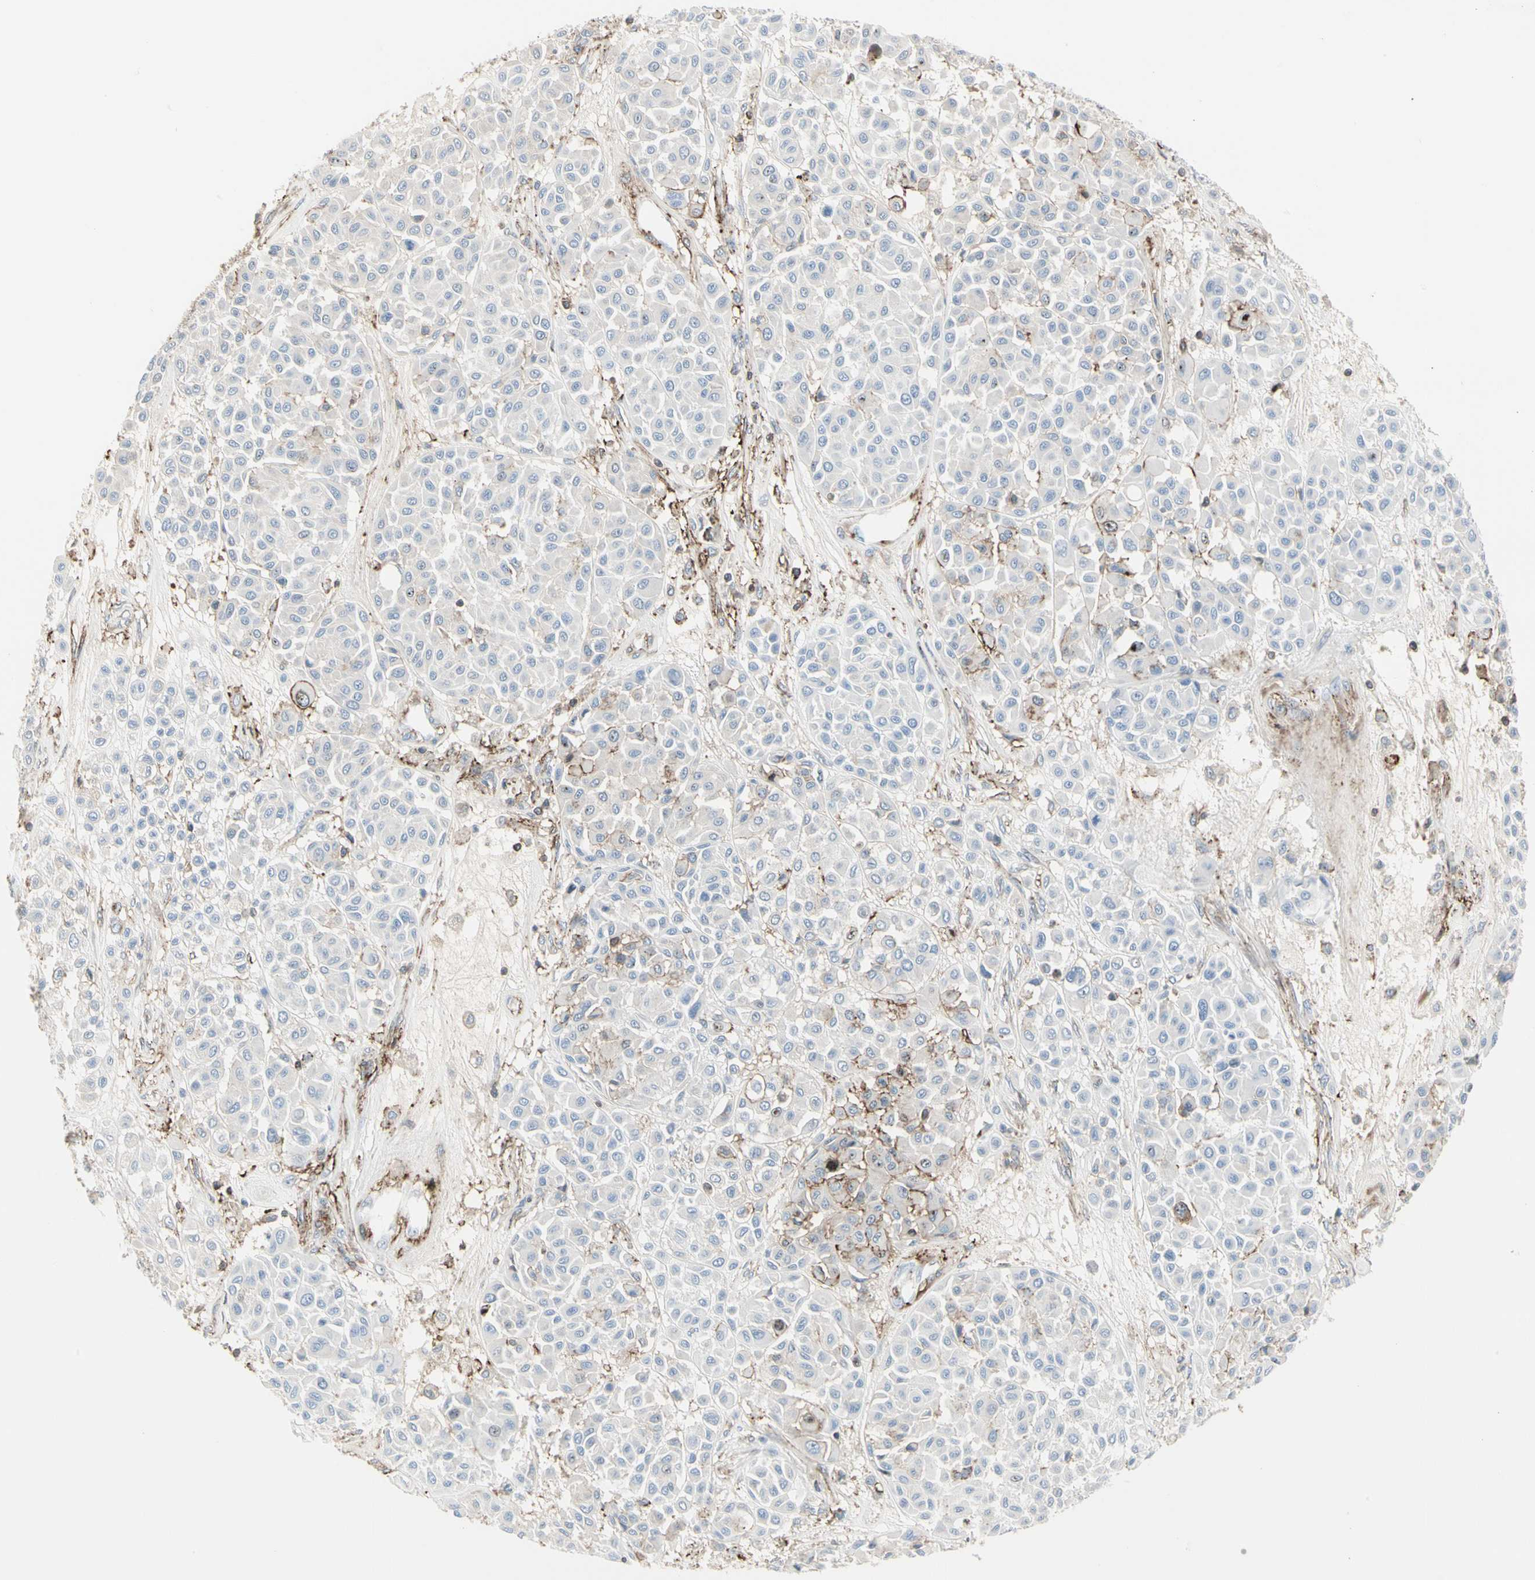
{"staining": {"intensity": "weak", "quantity": "<25%", "location": "cytoplasmic/membranous"}, "tissue": "melanoma", "cell_type": "Tumor cells", "image_type": "cancer", "snomed": [{"axis": "morphology", "description": "Malignant melanoma, Metastatic site"}, {"axis": "topography", "description": "Soft tissue"}], "caption": "High magnification brightfield microscopy of melanoma stained with DAB (3,3'-diaminobenzidine) (brown) and counterstained with hematoxylin (blue): tumor cells show no significant staining. The staining was performed using DAB (3,3'-diaminobenzidine) to visualize the protein expression in brown, while the nuclei were stained in blue with hematoxylin (Magnification: 20x).", "gene": "CLEC2B", "patient": {"sex": "male", "age": 41}}